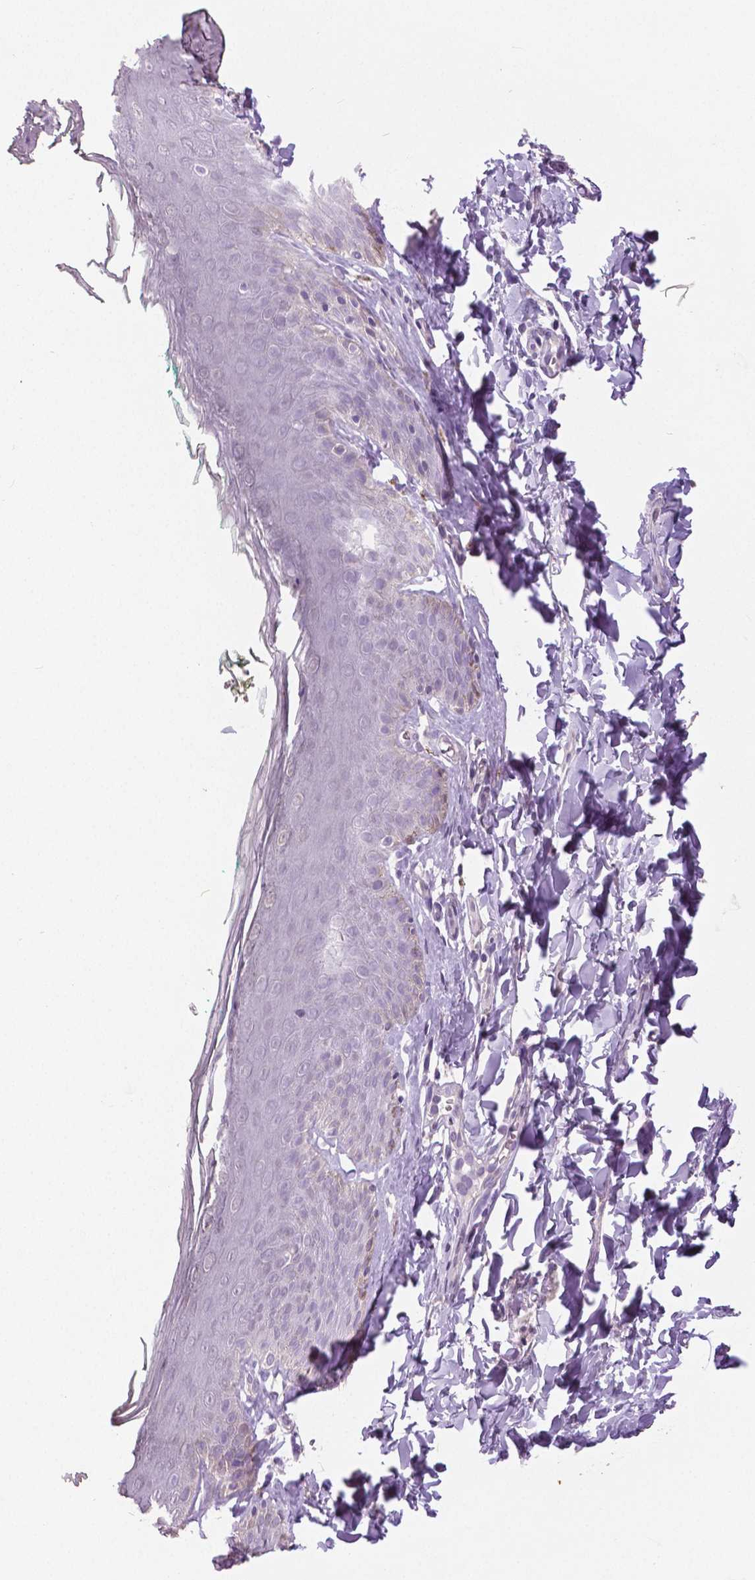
{"staining": {"intensity": "weak", "quantity": "<25%", "location": "cytoplasmic/membranous"}, "tissue": "skin", "cell_type": "Epidermal cells", "image_type": "normal", "snomed": [{"axis": "morphology", "description": "Normal tissue, NOS"}, {"axis": "topography", "description": "Vulva"}, {"axis": "topography", "description": "Peripheral nerve tissue"}], "caption": "Immunohistochemistry image of normal skin: skin stained with DAB (3,3'-diaminobenzidine) shows no significant protein positivity in epidermal cells.", "gene": "GRIN2A", "patient": {"sex": "female", "age": 66}}